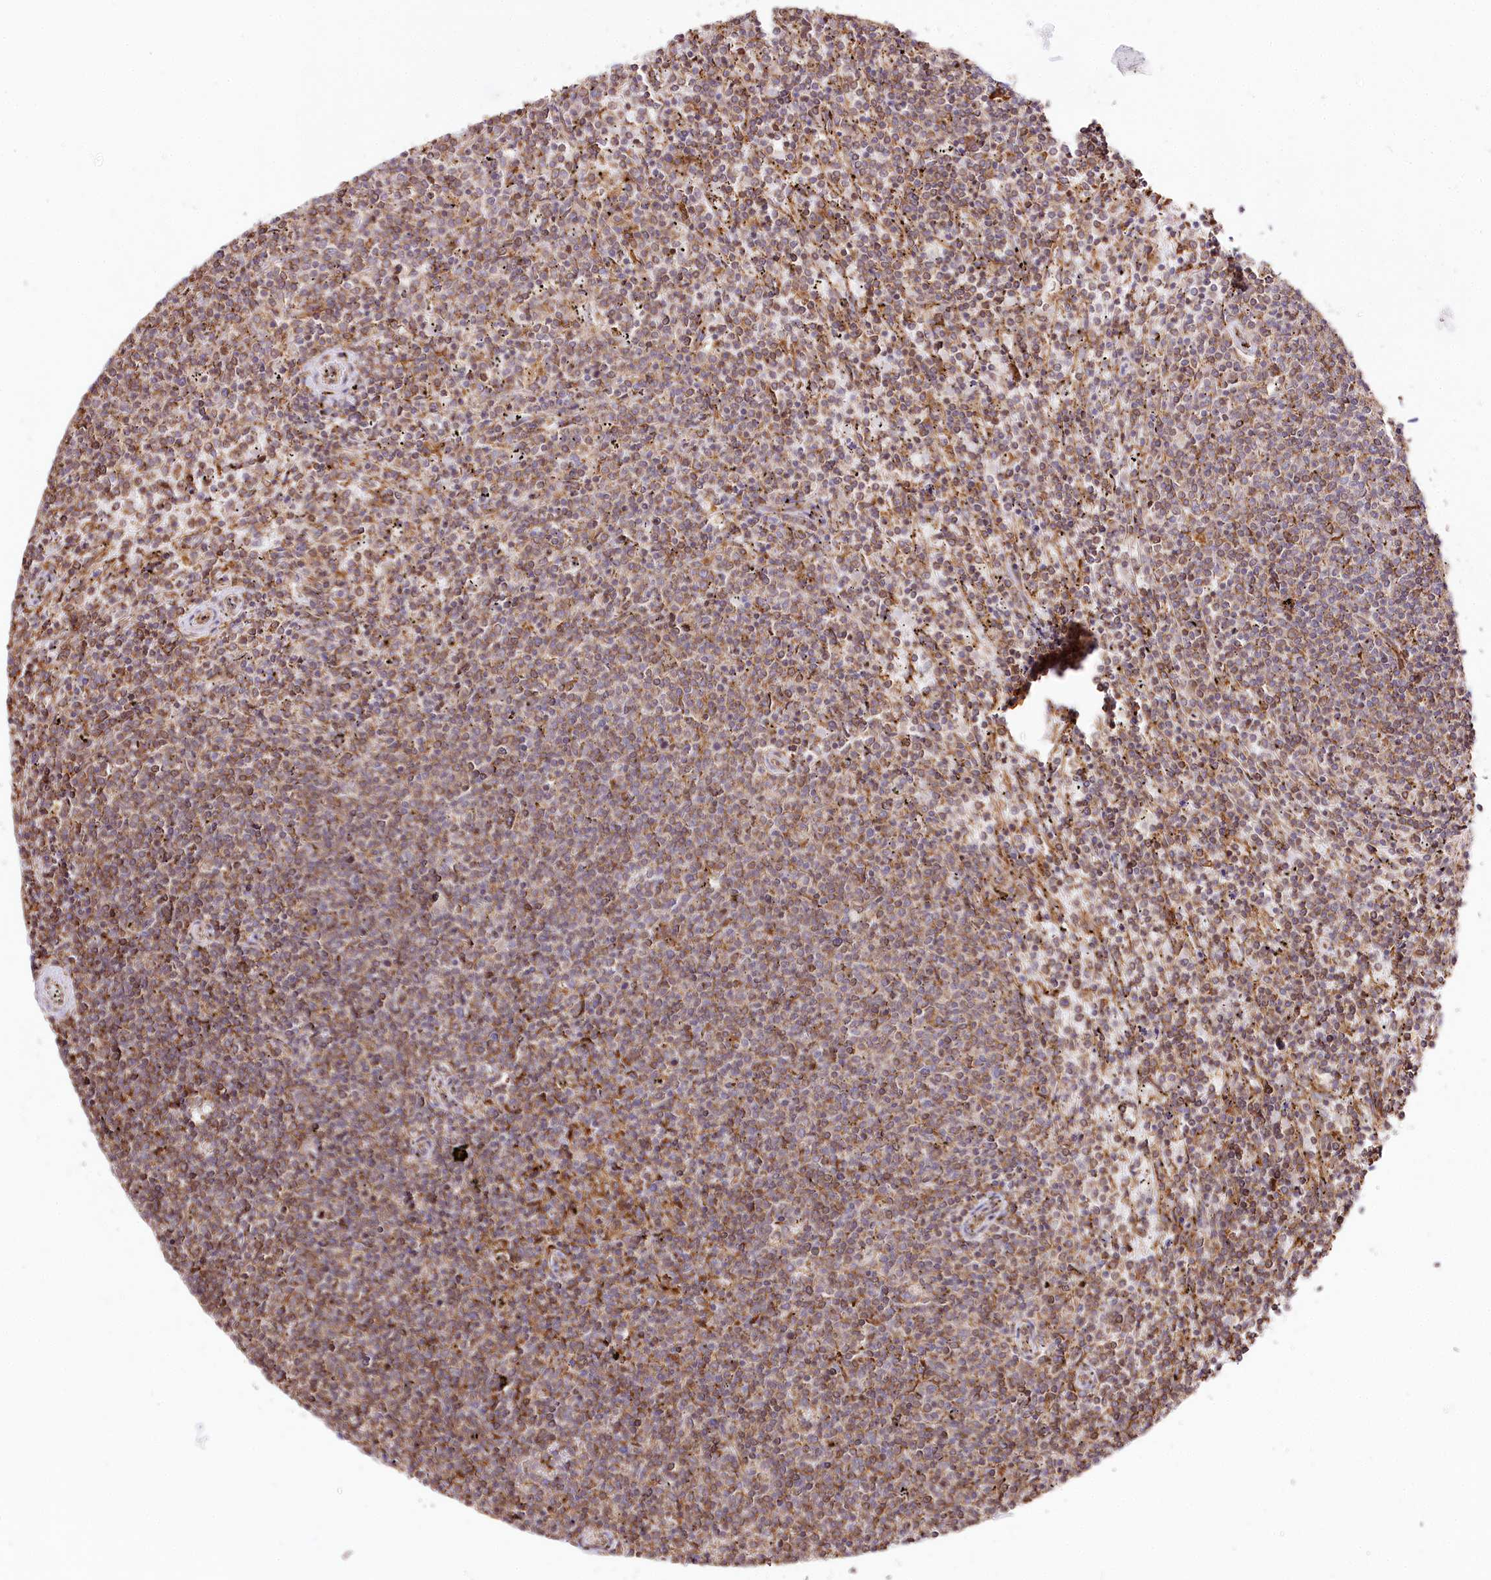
{"staining": {"intensity": "moderate", "quantity": ">75%", "location": "cytoplasmic/membranous"}, "tissue": "lymphoma", "cell_type": "Tumor cells", "image_type": "cancer", "snomed": [{"axis": "morphology", "description": "Malignant lymphoma, non-Hodgkin's type, Low grade"}, {"axis": "topography", "description": "Spleen"}], "caption": "Tumor cells exhibit medium levels of moderate cytoplasmic/membranous positivity in about >75% of cells in malignant lymphoma, non-Hodgkin's type (low-grade).", "gene": "CNPY2", "patient": {"sex": "female", "age": 50}}